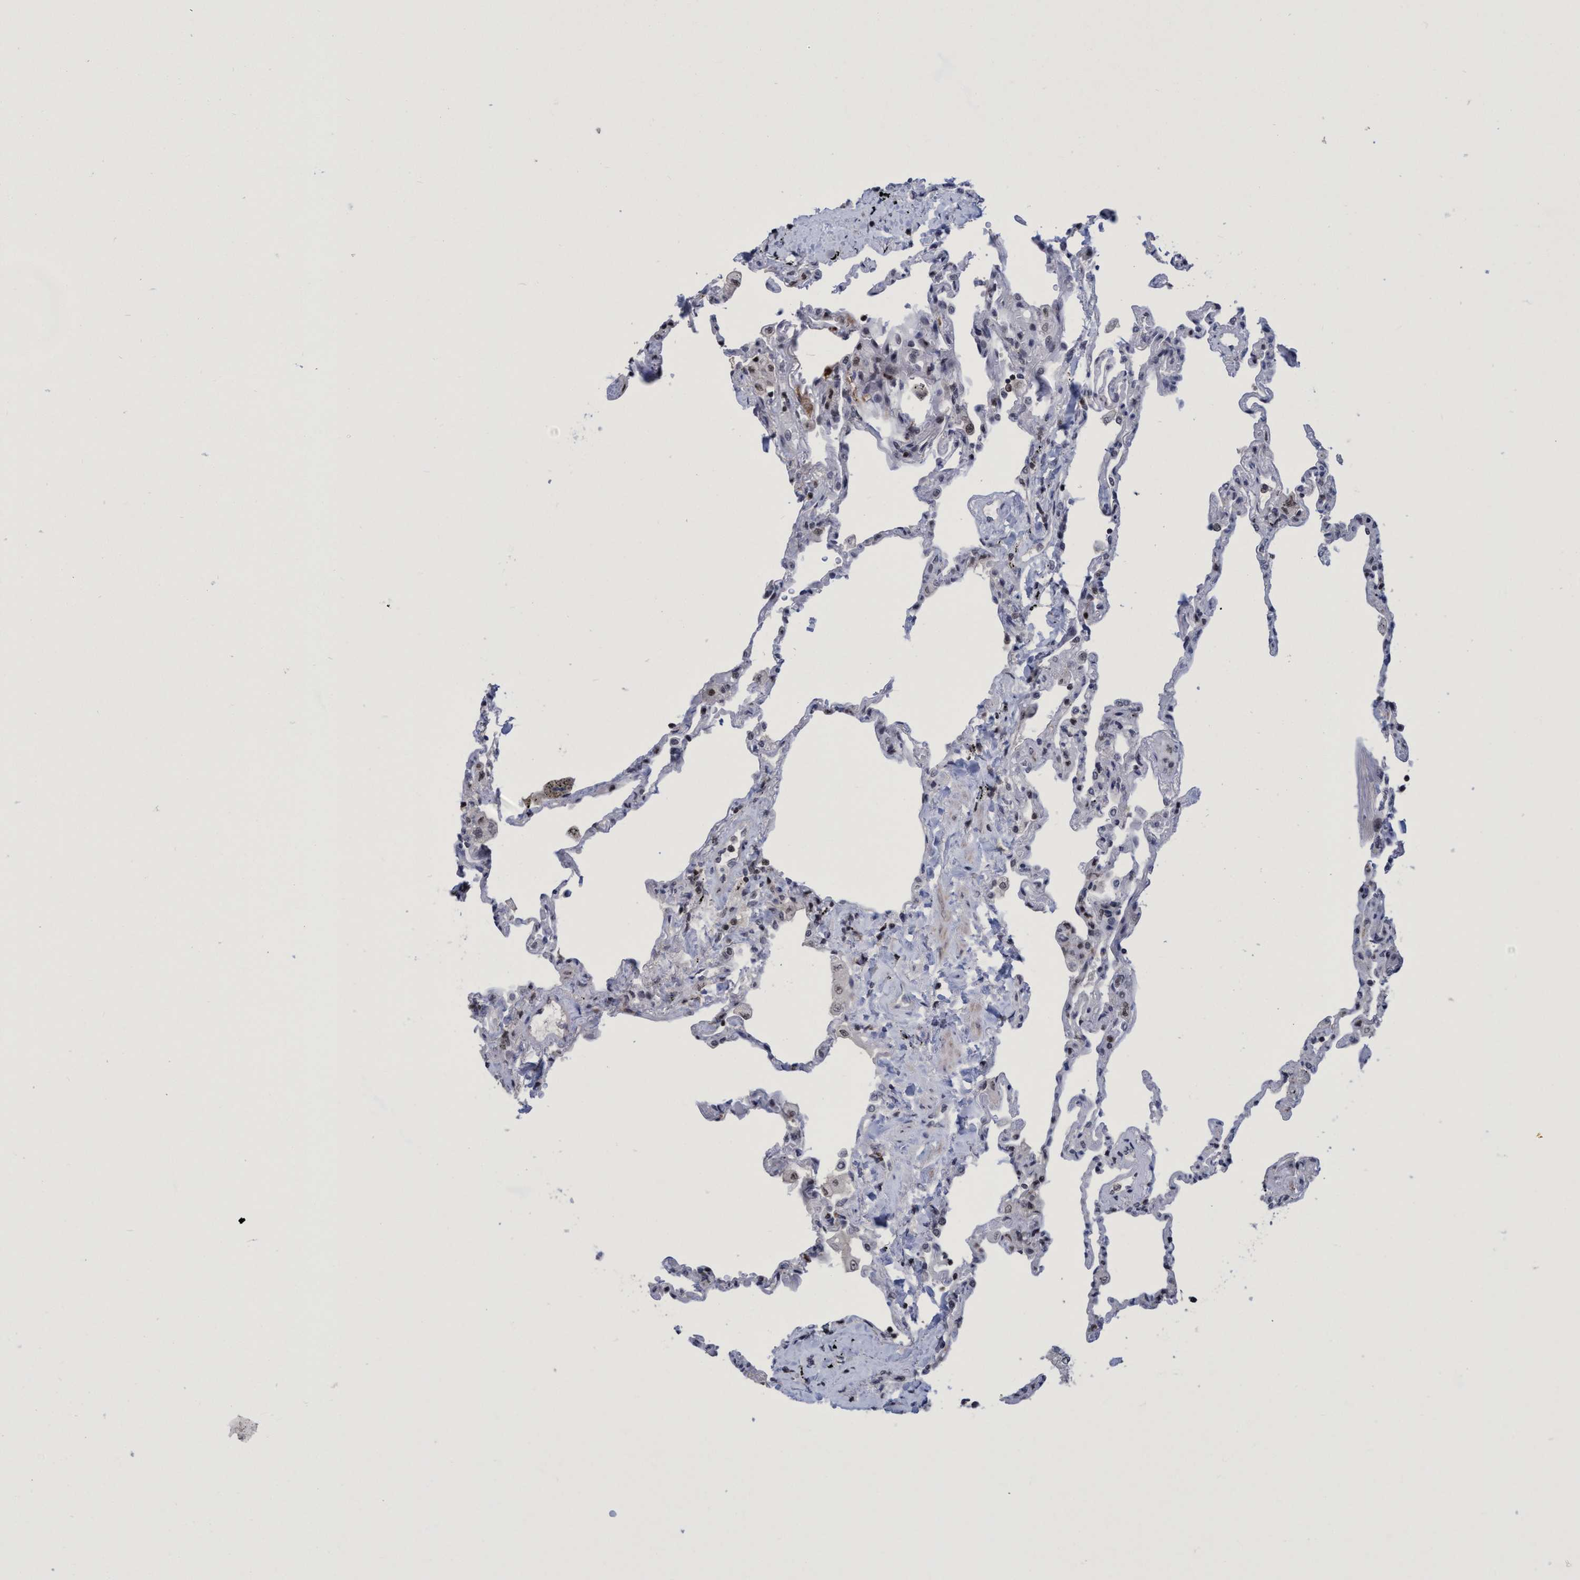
{"staining": {"intensity": "moderate", "quantity": "25%-75%", "location": "nuclear"}, "tissue": "lung", "cell_type": "Alveolar cells", "image_type": "normal", "snomed": [{"axis": "morphology", "description": "Normal tissue, NOS"}, {"axis": "topography", "description": "Lung"}], "caption": "IHC histopathology image of unremarkable lung: human lung stained using immunohistochemistry (IHC) exhibits medium levels of moderate protein expression localized specifically in the nuclear of alveolar cells, appearing as a nuclear brown color.", "gene": "C9orf78", "patient": {"sex": "male", "age": 59}}